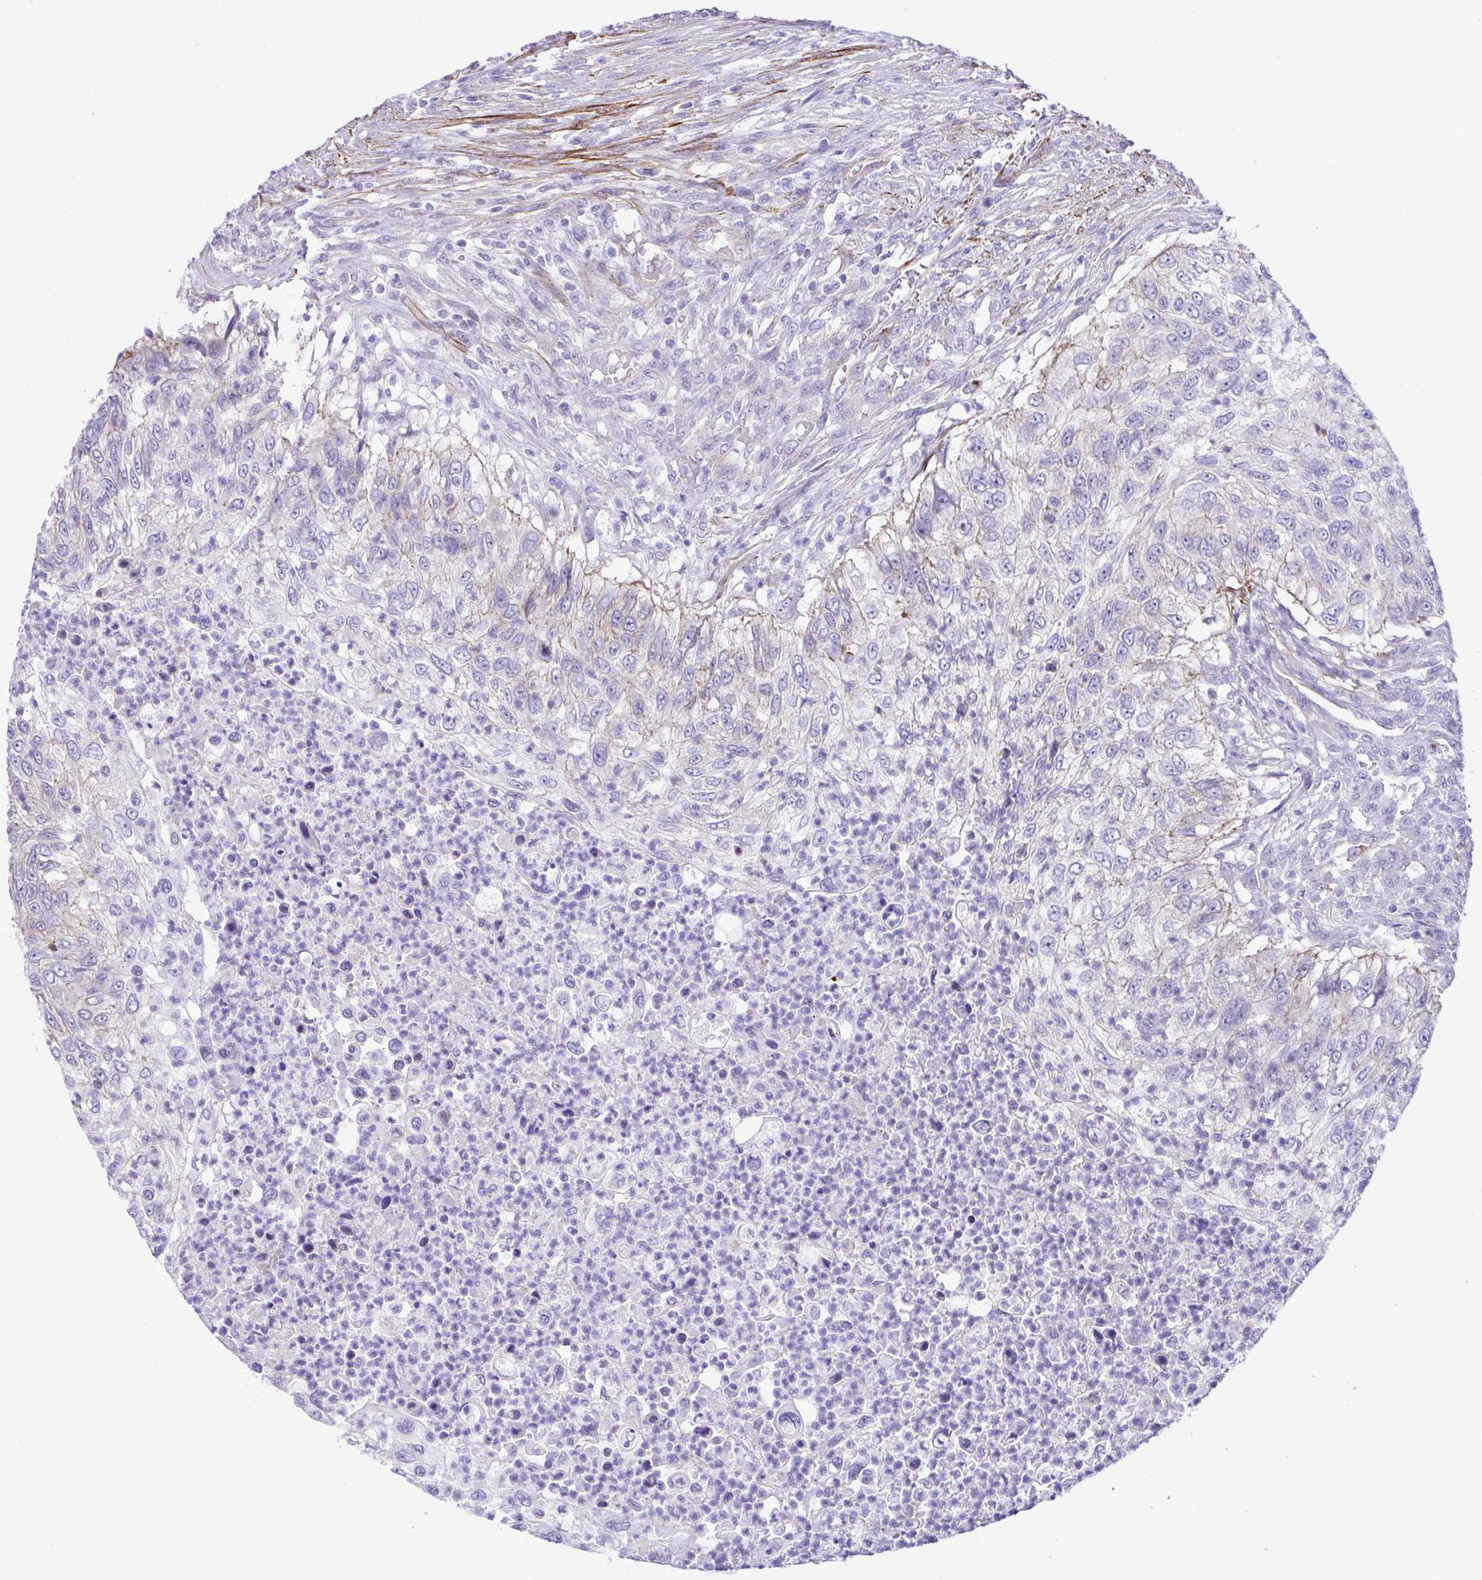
{"staining": {"intensity": "weak", "quantity": "<25%", "location": "cytoplasmic/membranous"}, "tissue": "urothelial cancer", "cell_type": "Tumor cells", "image_type": "cancer", "snomed": [{"axis": "morphology", "description": "Urothelial carcinoma, High grade"}, {"axis": "topography", "description": "Urinary bladder"}], "caption": "Urothelial cancer stained for a protein using immunohistochemistry (IHC) shows no staining tumor cells.", "gene": "SYNPO2L", "patient": {"sex": "female", "age": 60}}